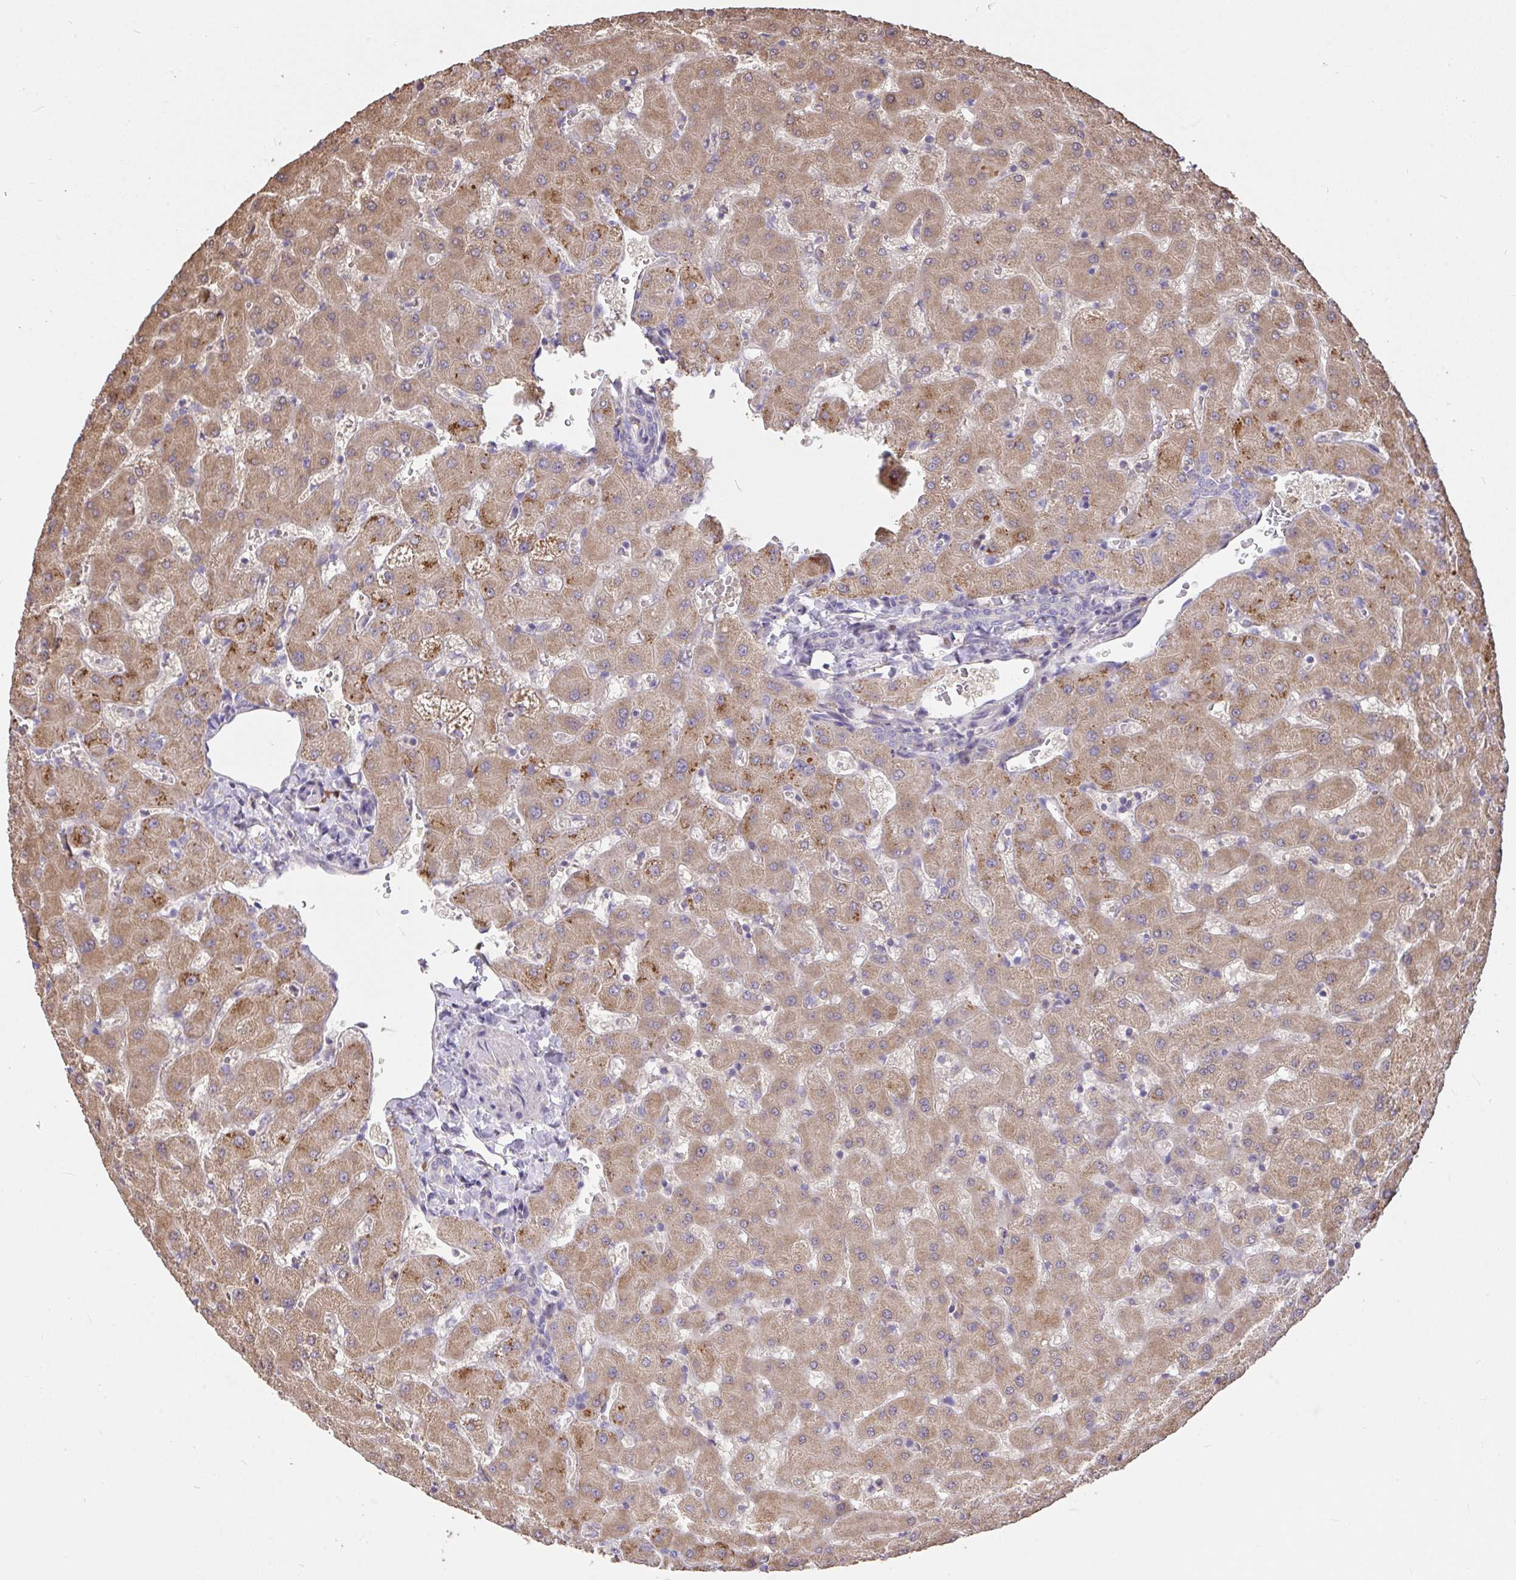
{"staining": {"intensity": "negative", "quantity": "none", "location": "none"}, "tissue": "liver", "cell_type": "Cholangiocytes", "image_type": "normal", "snomed": [{"axis": "morphology", "description": "Normal tissue, NOS"}, {"axis": "topography", "description": "Liver"}], "caption": "Immunohistochemistry image of unremarkable liver stained for a protein (brown), which shows no expression in cholangiocytes. Brightfield microscopy of immunohistochemistry (IHC) stained with DAB (3,3'-diaminobenzidine) (brown) and hematoxylin (blue), captured at high magnification.", "gene": "FCER1A", "patient": {"sex": "female", "age": 63}}